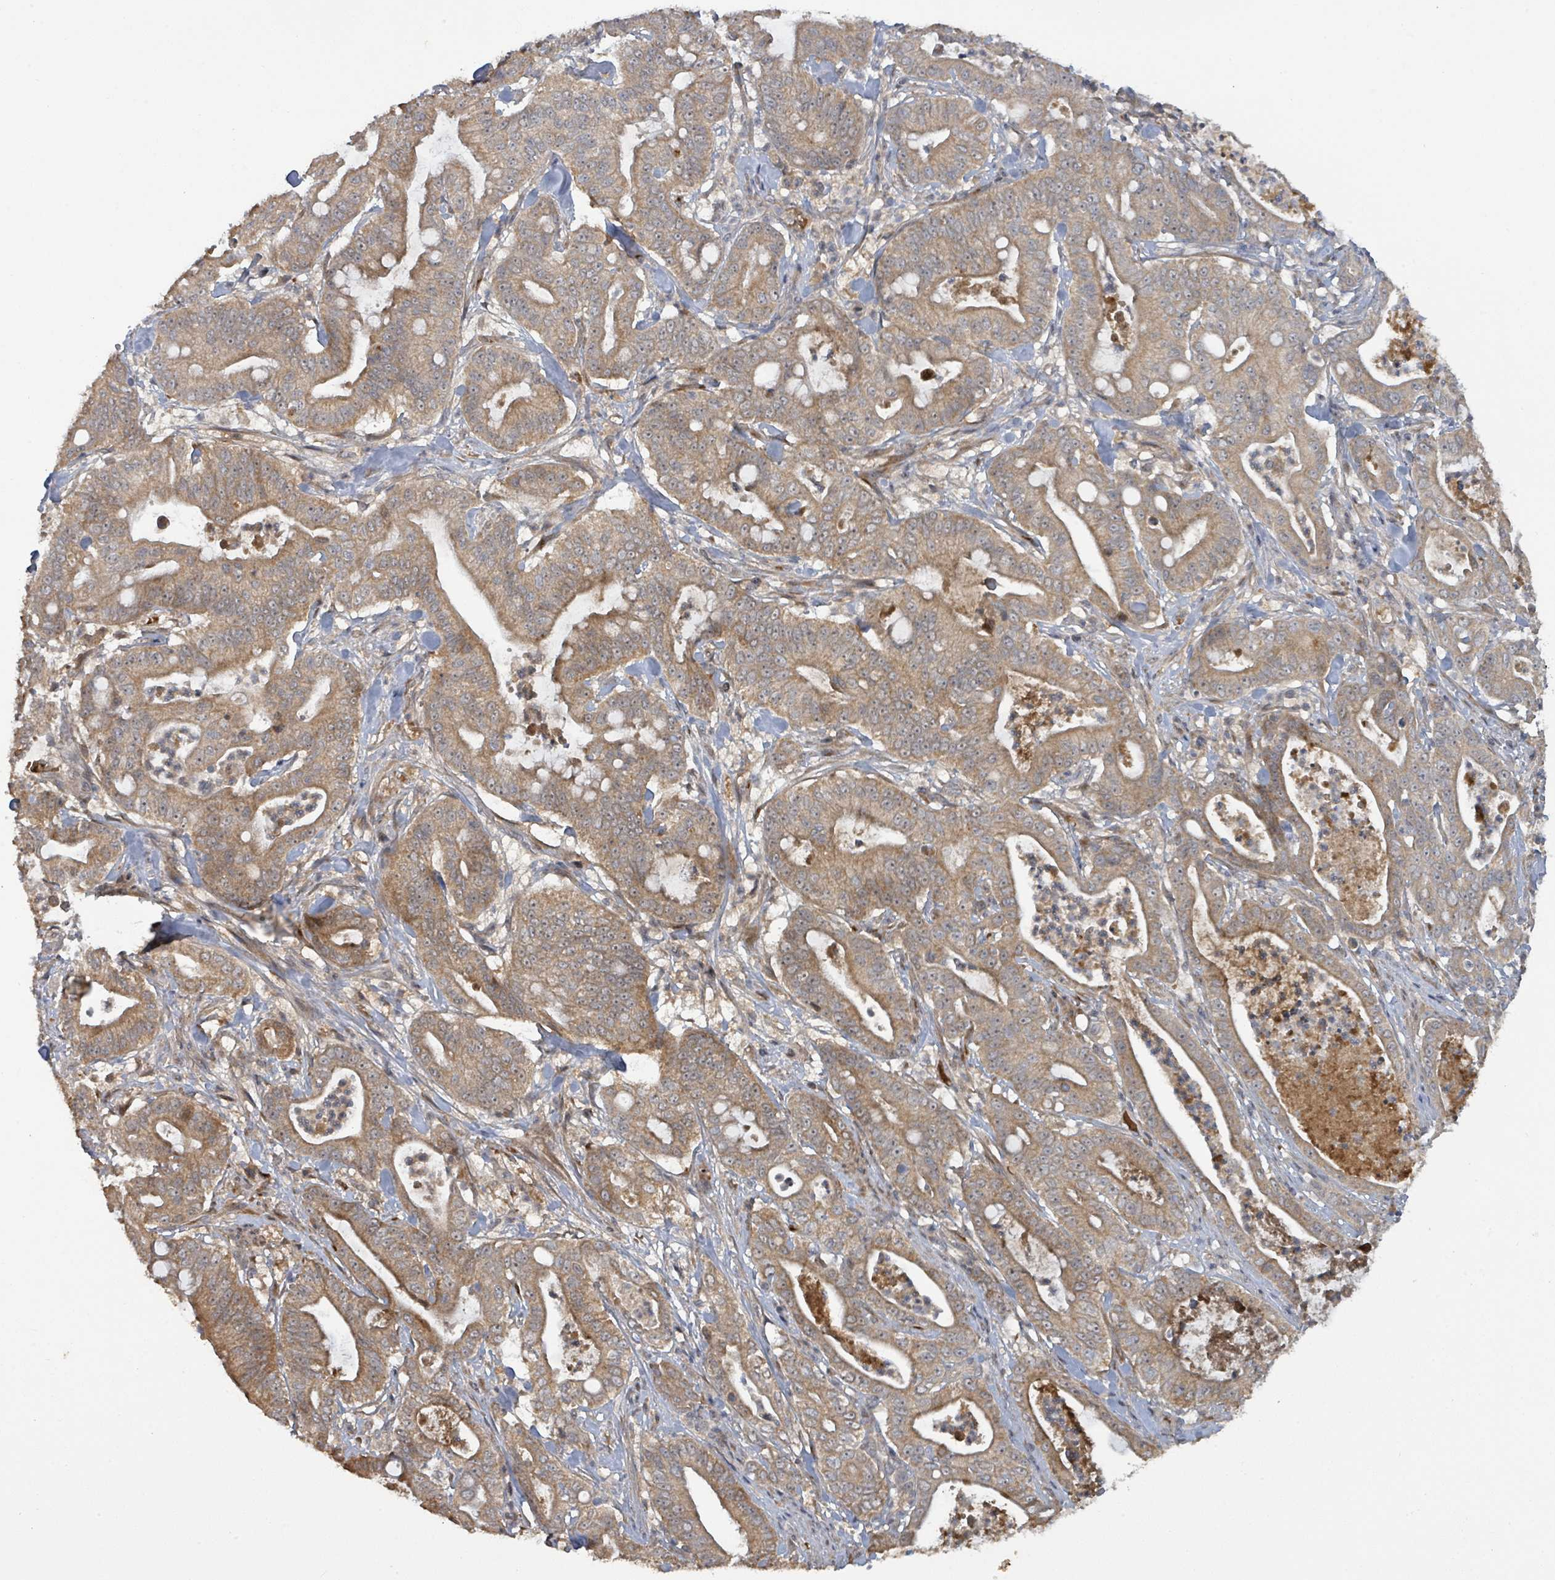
{"staining": {"intensity": "moderate", "quantity": ">75%", "location": "cytoplasmic/membranous"}, "tissue": "pancreatic cancer", "cell_type": "Tumor cells", "image_type": "cancer", "snomed": [{"axis": "morphology", "description": "Adenocarcinoma, NOS"}, {"axis": "topography", "description": "Pancreas"}], "caption": "Pancreatic adenocarcinoma stained for a protein (brown) demonstrates moderate cytoplasmic/membranous positive positivity in about >75% of tumor cells.", "gene": "ITGA11", "patient": {"sex": "male", "age": 71}}